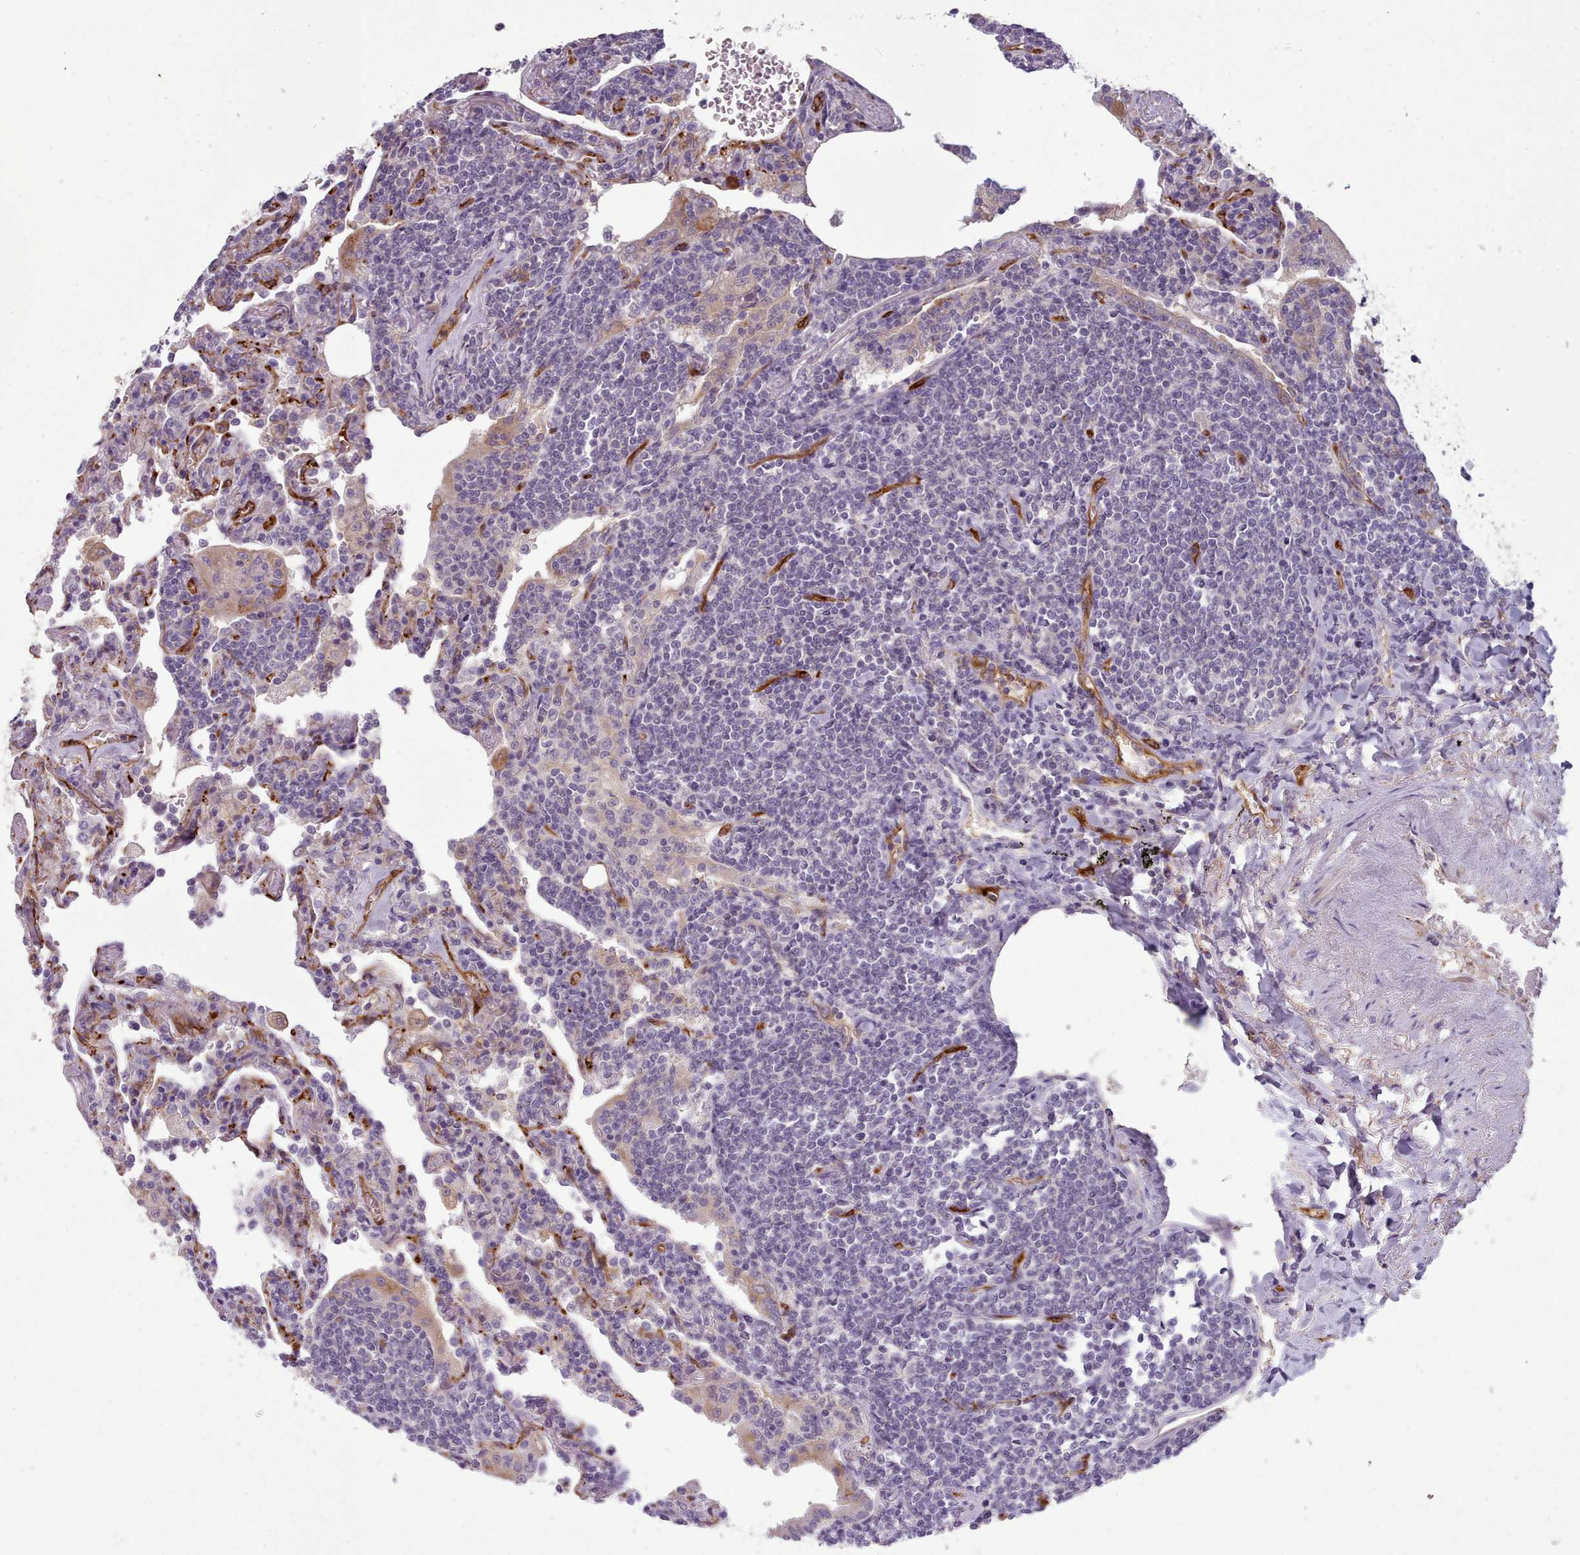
{"staining": {"intensity": "negative", "quantity": "none", "location": "none"}, "tissue": "lymphoma", "cell_type": "Tumor cells", "image_type": "cancer", "snomed": [{"axis": "morphology", "description": "Malignant lymphoma, non-Hodgkin's type, Low grade"}, {"axis": "topography", "description": "Lung"}], "caption": "IHC of human low-grade malignant lymphoma, non-Hodgkin's type demonstrates no expression in tumor cells.", "gene": "CD300LF", "patient": {"sex": "female", "age": 71}}